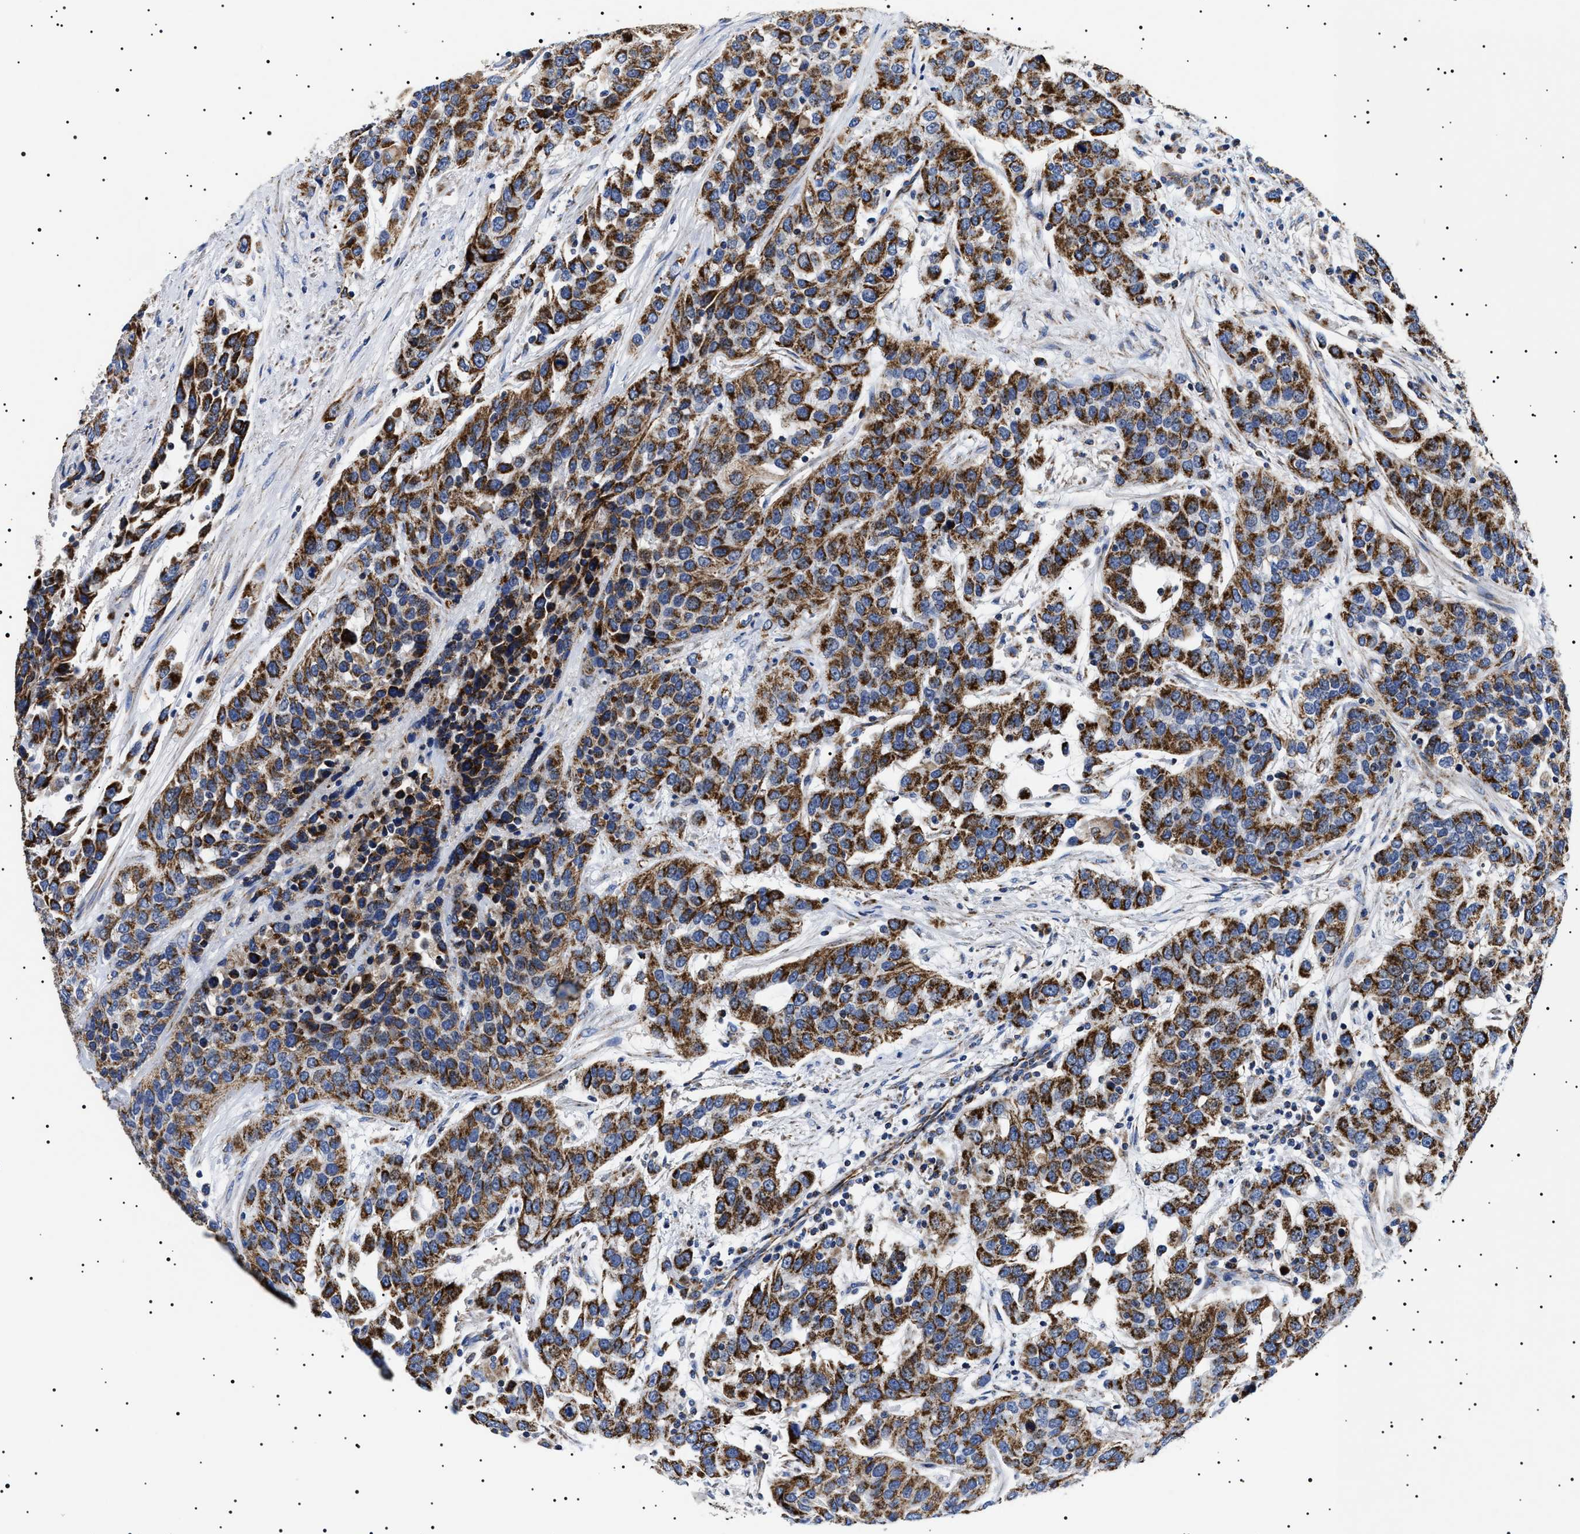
{"staining": {"intensity": "strong", "quantity": ">75%", "location": "cytoplasmic/membranous"}, "tissue": "urothelial cancer", "cell_type": "Tumor cells", "image_type": "cancer", "snomed": [{"axis": "morphology", "description": "Urothelial carcinoma, High grade"}, {"axis": "topography", "description": "Urinary bladder"}], "caption": "About >75% of tumor cells in high-grade urothelial carcinoma exhibit strong cytoplasmic/membranous protein positivity as visualized by brown immunohistochemical staining.", "gene": "CHRDL2", "patient": {"sex": "female", "age": 80}}